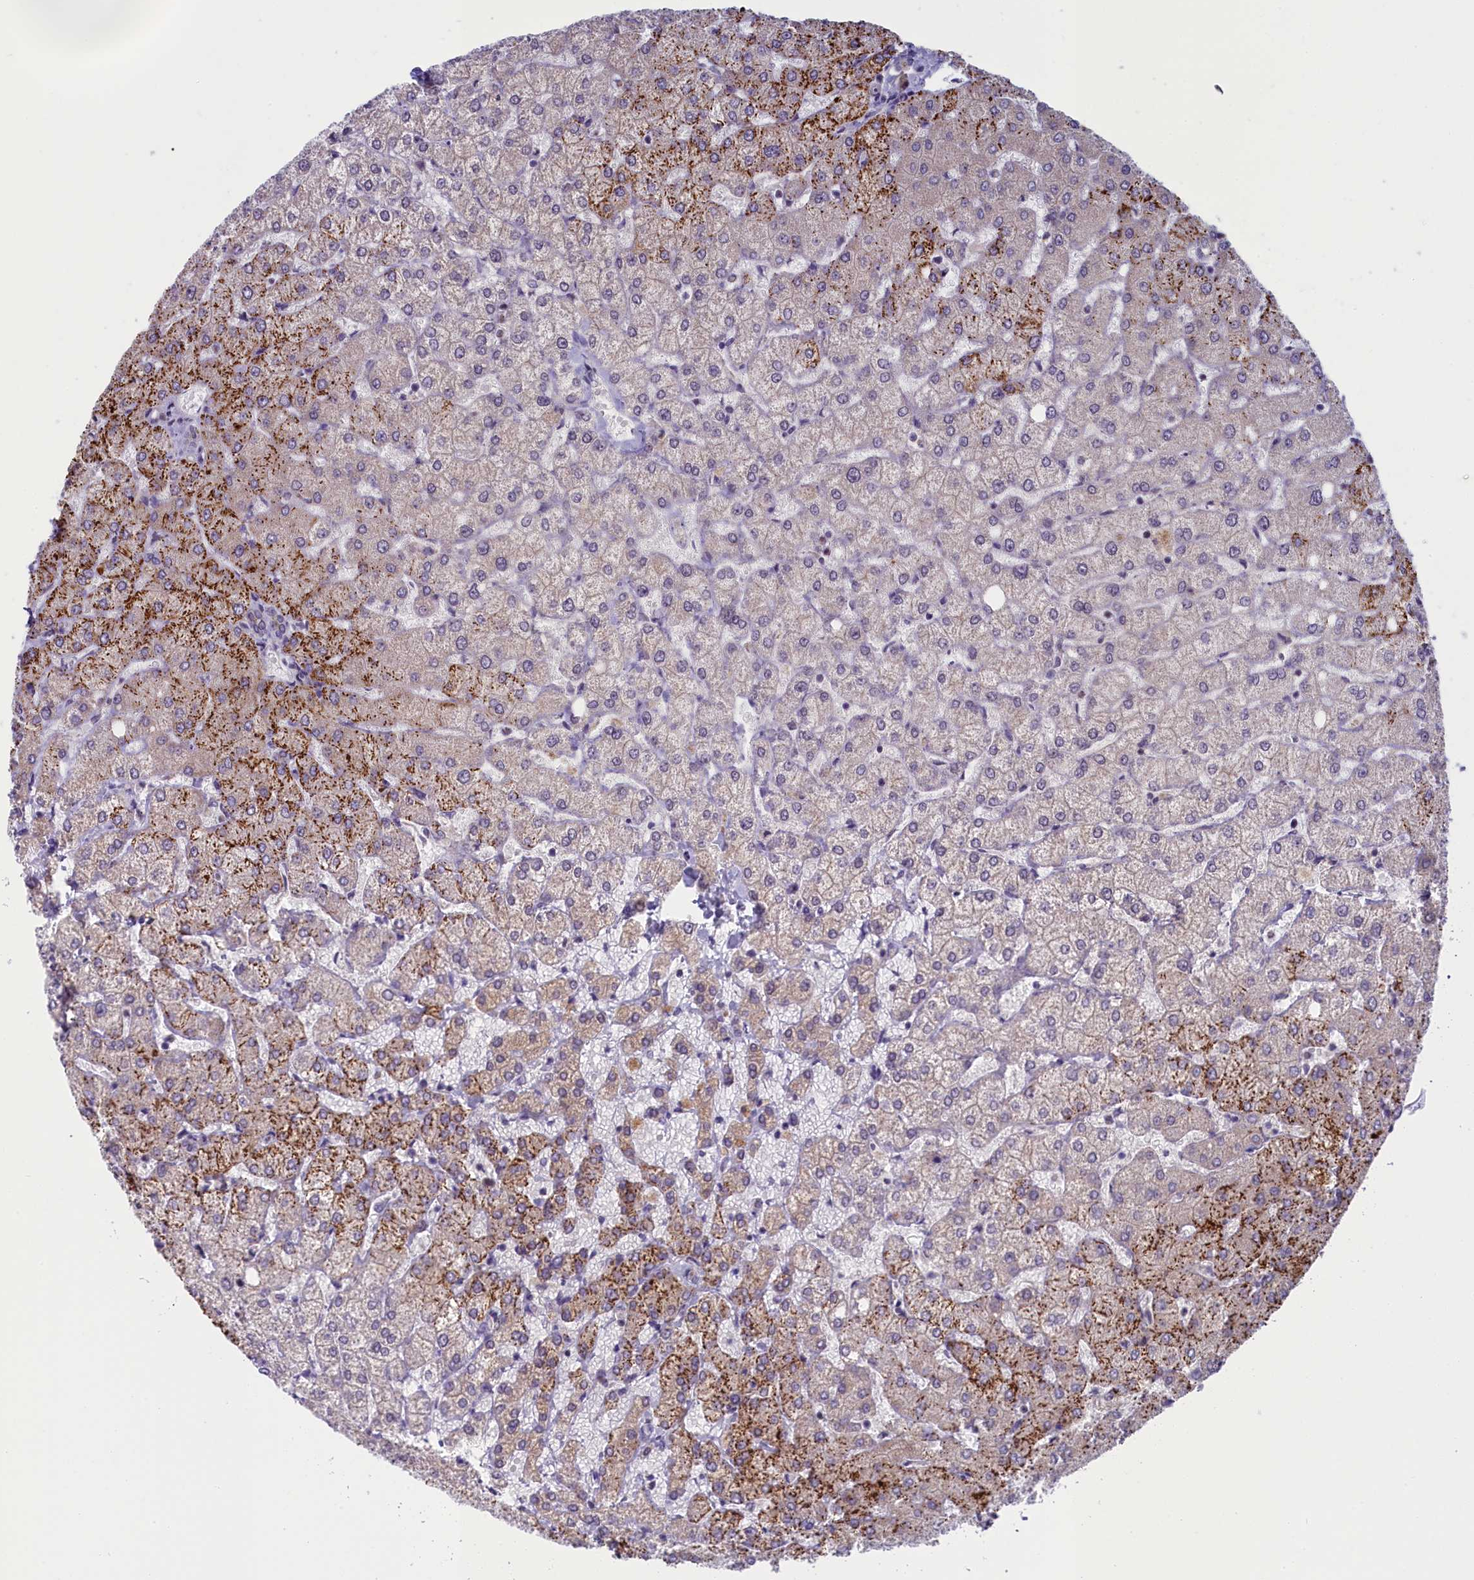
{"staining": {"intensity": "negative", "quantity": "none", "location": "none"}, "tissue": "liver", "cell_type": "Cholangiocytes", "image_type": "normal", "snomed": [{"axis": "morphology", "description": "Normal tissue, NOS"}, {"axis": "topography", "description": "Liver"}], "caption": "Immunohistochemistry (IHC) histopathology image of benign liver: human liver stained with DAB demonstrates no significant protein expression in cholangiocytes.", "gene": "CCL23", "patient": {"sex": "female", "age": 54}}